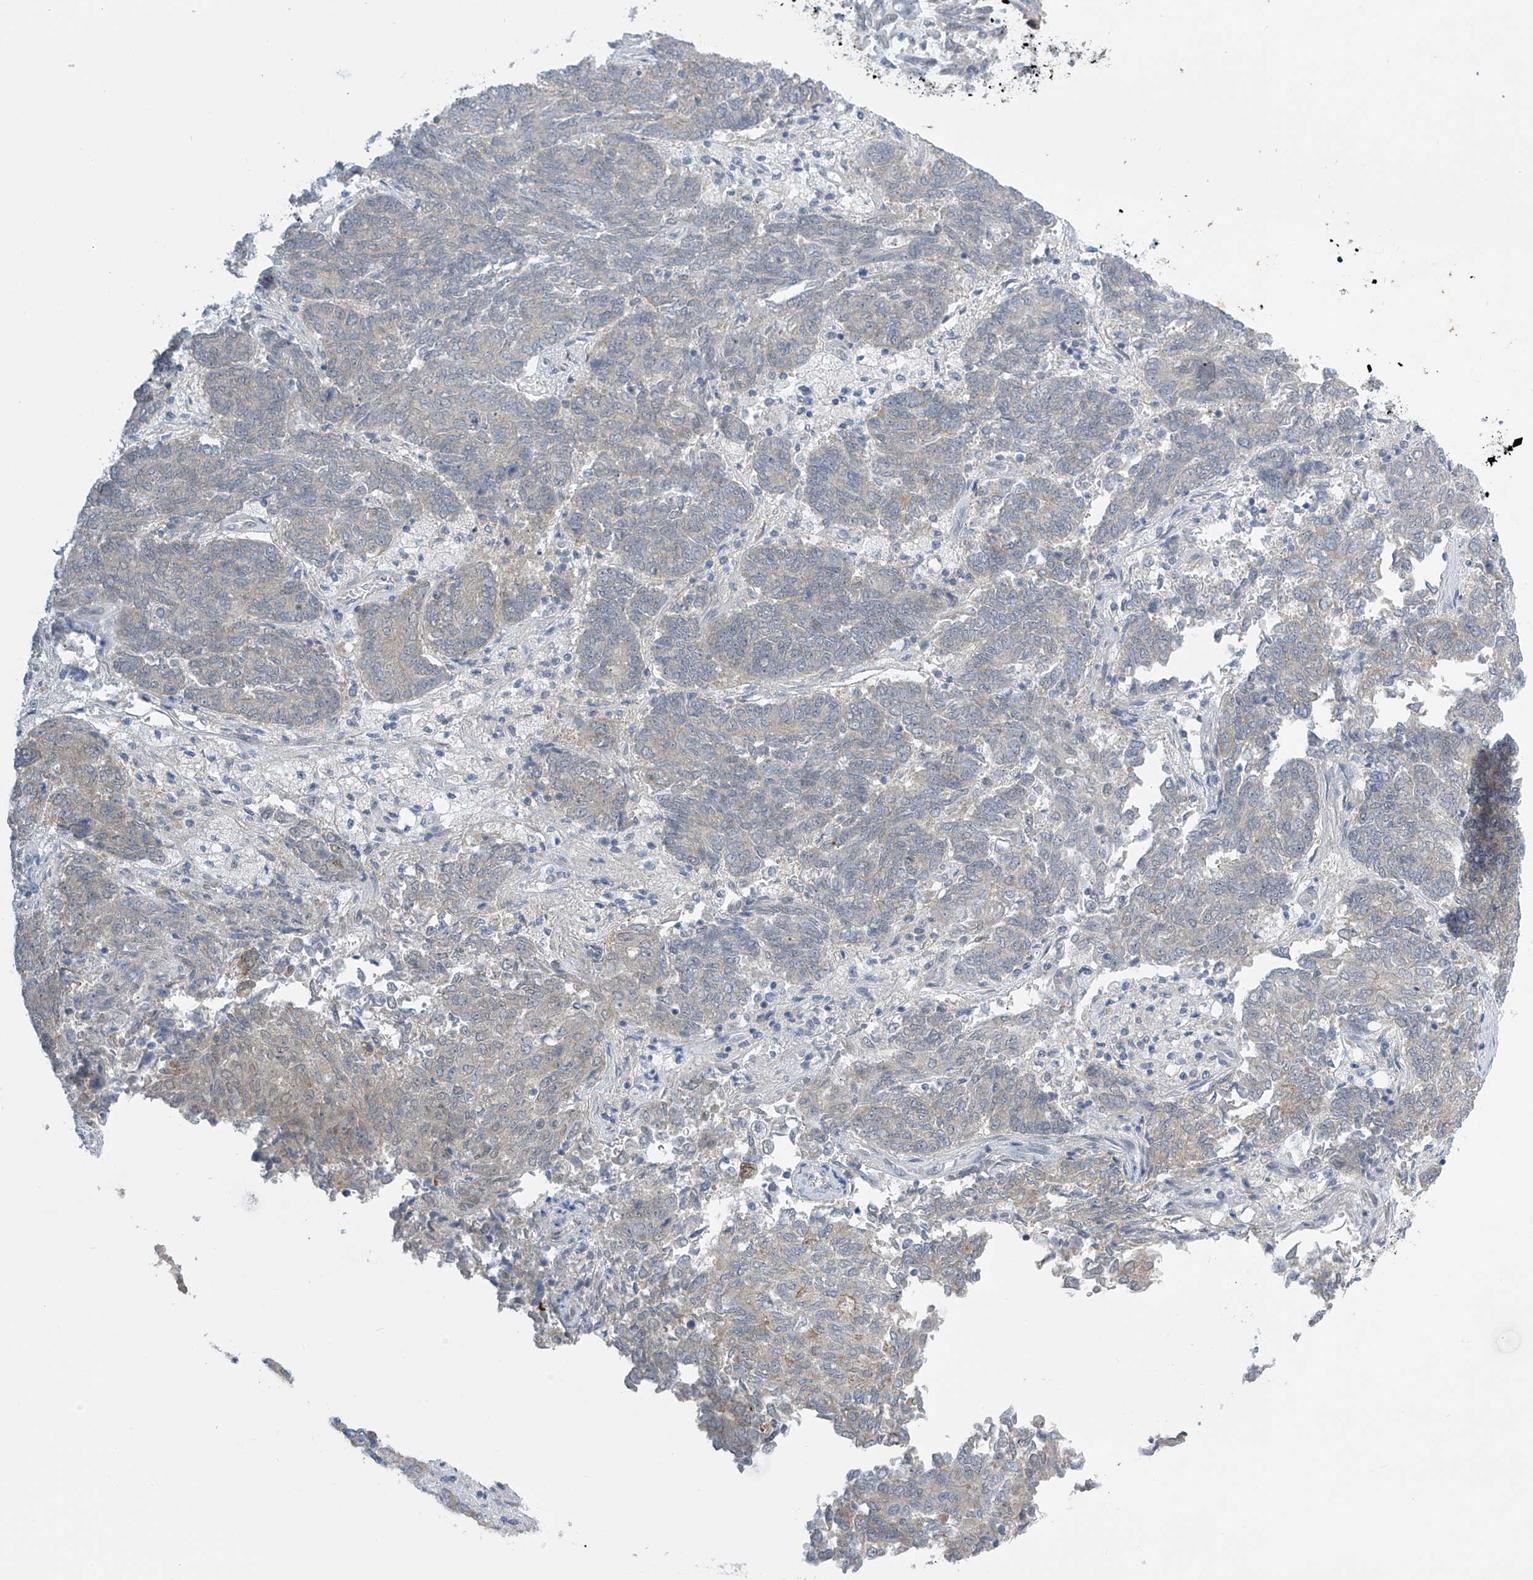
{"staining": {"intensity": "weak", "quantity": "<25%", "location": "cytoplasmic/membranous"}, "tissue": "endometrial cancer", "cell_type": "Tumor cells", "image_type": "cancer", "snomed": [{"axis": "morphology", "description": "Adenocarcinoma, NOS"}, {"axis": "topography", "description": "Endometrium"}], "caption": "Adenocarcinoma (endometrial) was stained to show a protein in brown. There is no significant positivity in tumor cells.", "gene": "APLF", "patient": {"sex": "female", "age": 80}}